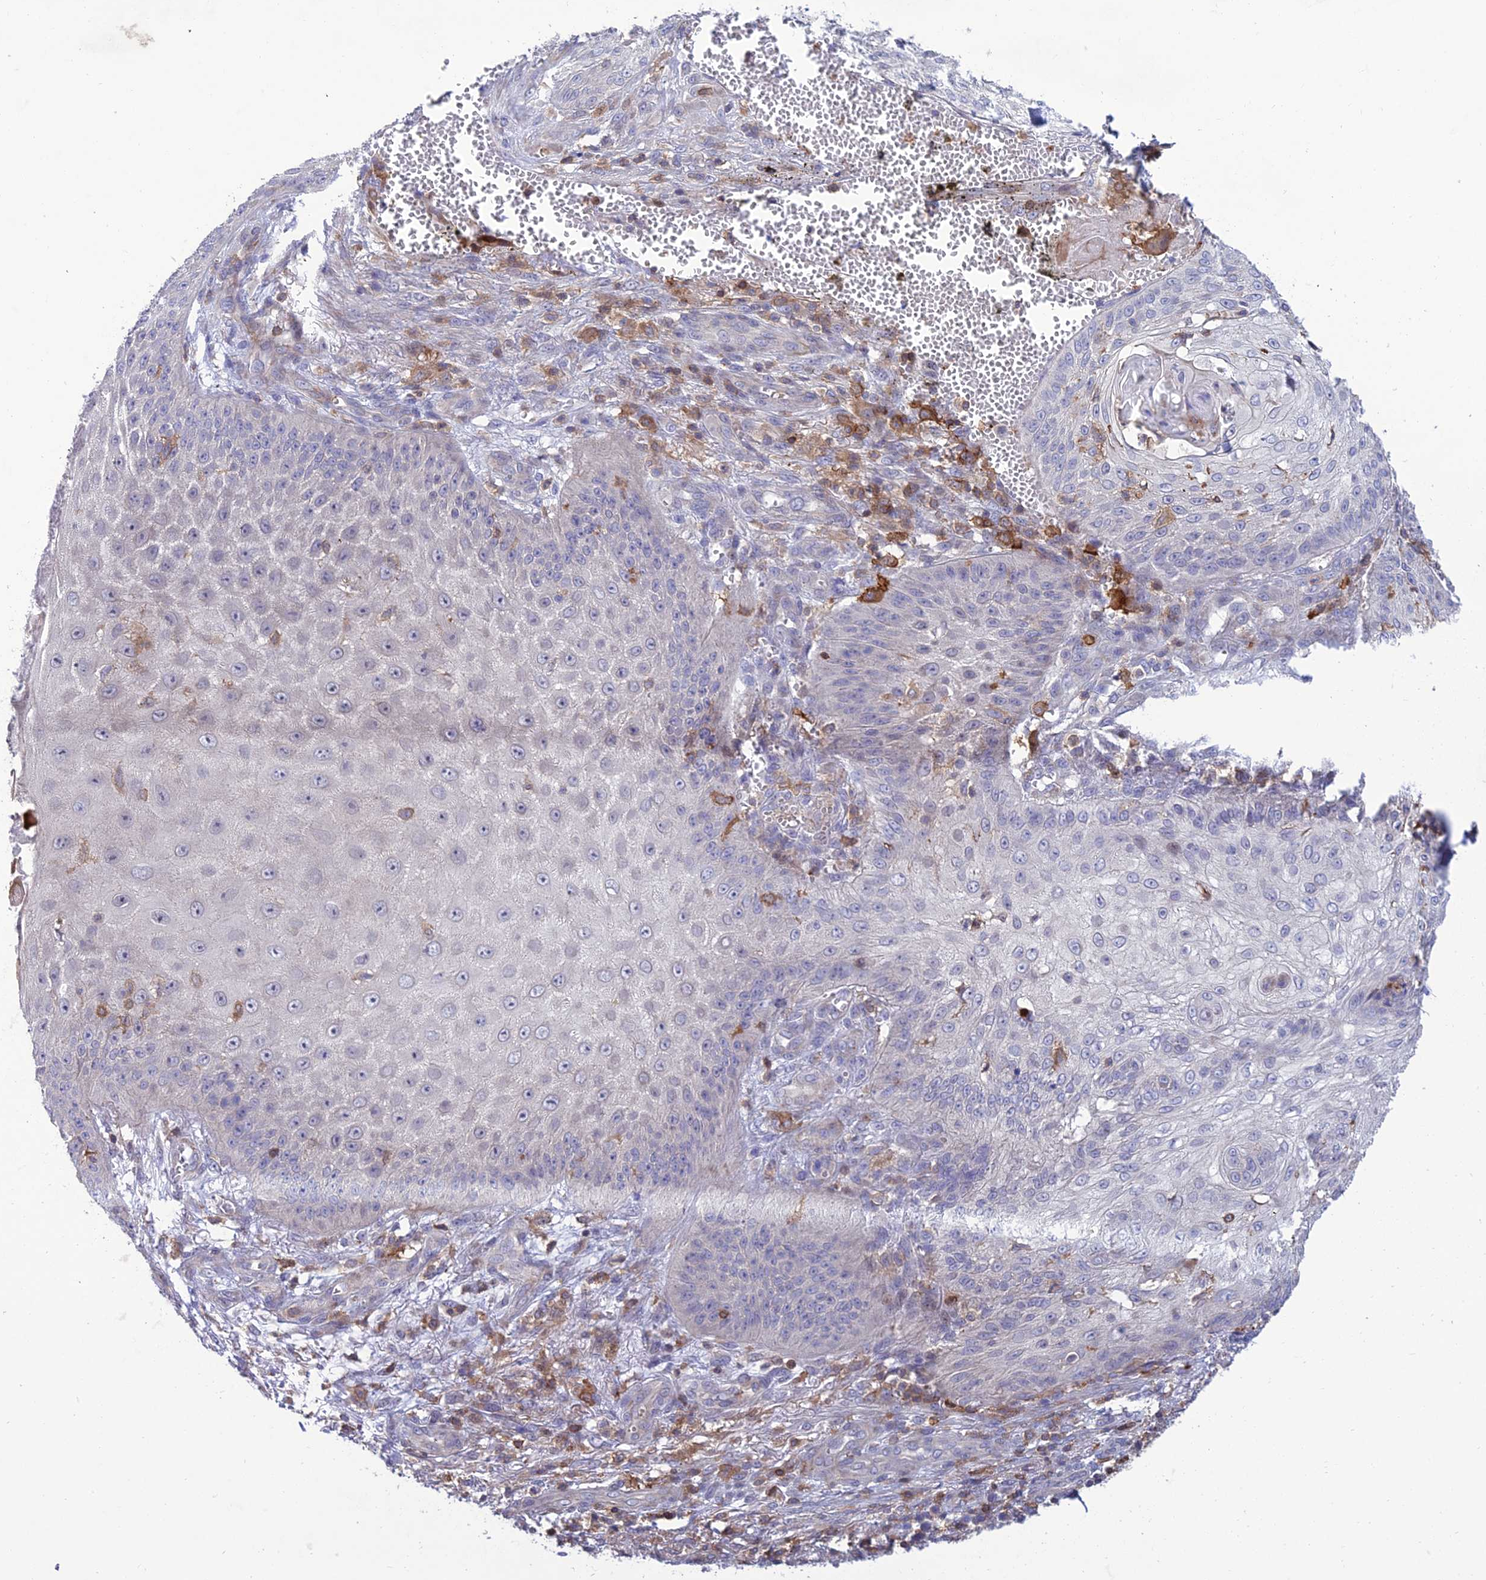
{"staining": {"intensity": "negative", "quantity": "none", "location": "none"}, "tissue": "skin cancer", "cell_type": "Tumor cells", "image_type": "cancer", "snomed": [{"axis": "morphology", "description": "Squamous cell carcinoma, NOS"}, {"axis": "topography", "description": "Skin"}], "caption": "There is no significant staining in tumor cells of skin cancer (squamous cell carcinoma). The staining was performed using DAB (3,3'-diaminobenzidine) to visualize the protein expression in brown, while the nuclei were stained in blue with hematoxylin (Magnification: 20x).", "gene": "FAM76A", "patient": {"sex": "male", "age": 70}}